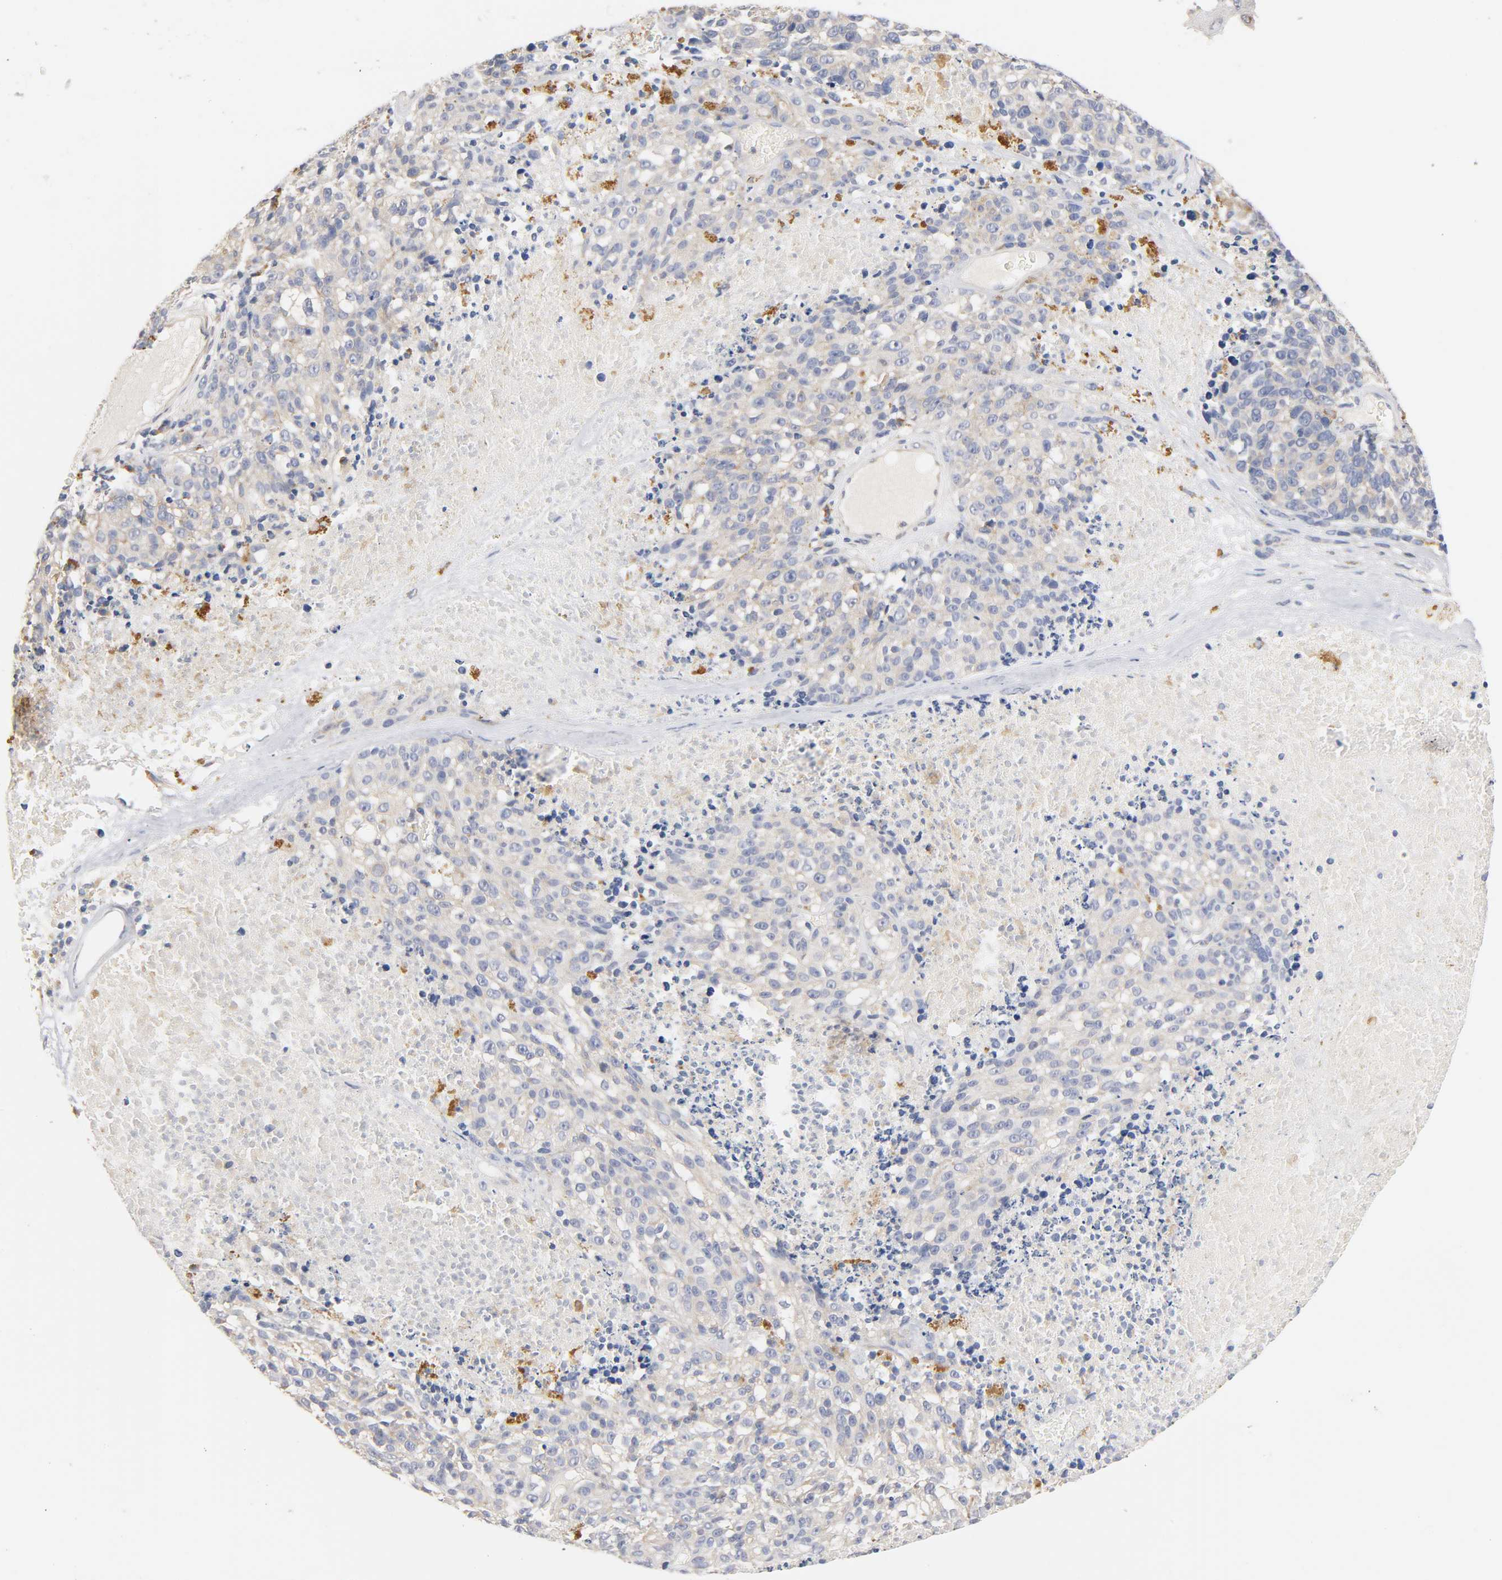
{"staining": {"intensity": "weak", "quantity": "25%-75%", "location": "cytoplasmic/membranous"}, "tissue": "melanoma", "cell_type": "Tumor cells", "image_type": "cancer", "snomed": [{"axis": "morphology", "description": "Malignant melanoma, Metastatic site"}, {"axis": "topography", "description": "Cerebral cortex"}], "caption": "IHC (DAB (3,3'-diaminobenzidine)) staining of malignant melanoma (metastatic site) displays weak cytoplasmic/membranous protein expression in approximately 25%-75% of tumor cells. (DAB (3,3'-diaminobenzidine) = brown stain, brightfield microscopy at high magnification).", "gene": "SEMA5A", "patient": {"sex": "female", "age": 52}}